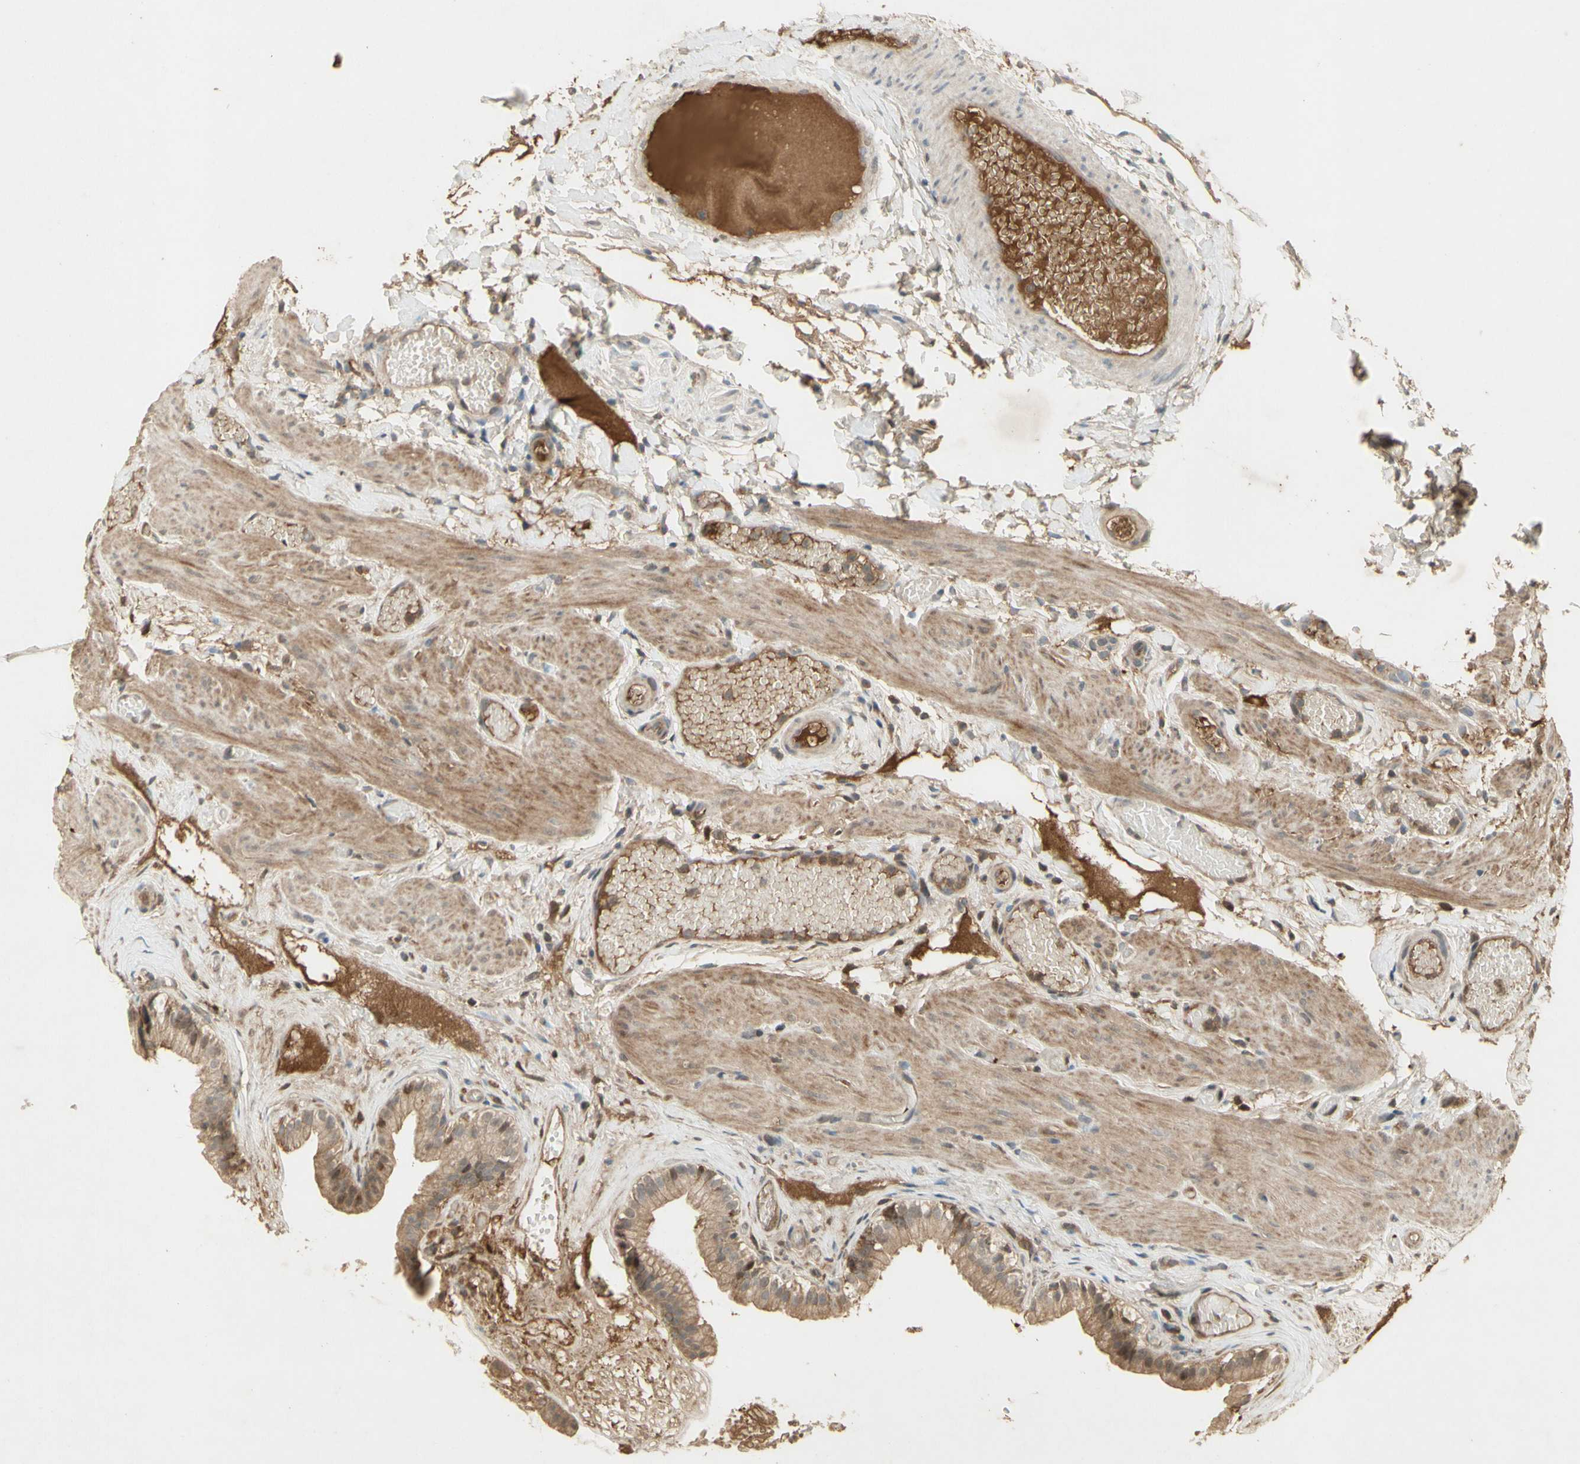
{"staining": {"intensity": "moderate", "quantity": "25%-75%", "location": "cytoplasmic/membranous,nuclear"}, "tissue": "gallbladder", "cell_type": "Glandular cells", "image_type": "normal", "snomed": [{"axis": "morphology", "description": "Normal tissue, NOS"}, {"axis": "topography", "description": "Gallbladder"}], "caption": "A photomicrograph showing moderate cytoplasmic/membranous,nuclear positivity in about 25%-75% of glandular cells in unremarkable gallbladder, as visualized by brown immunohistochemical staining.", "gene": "NRG4", "patient": {"sex": "female", "age": 26}}